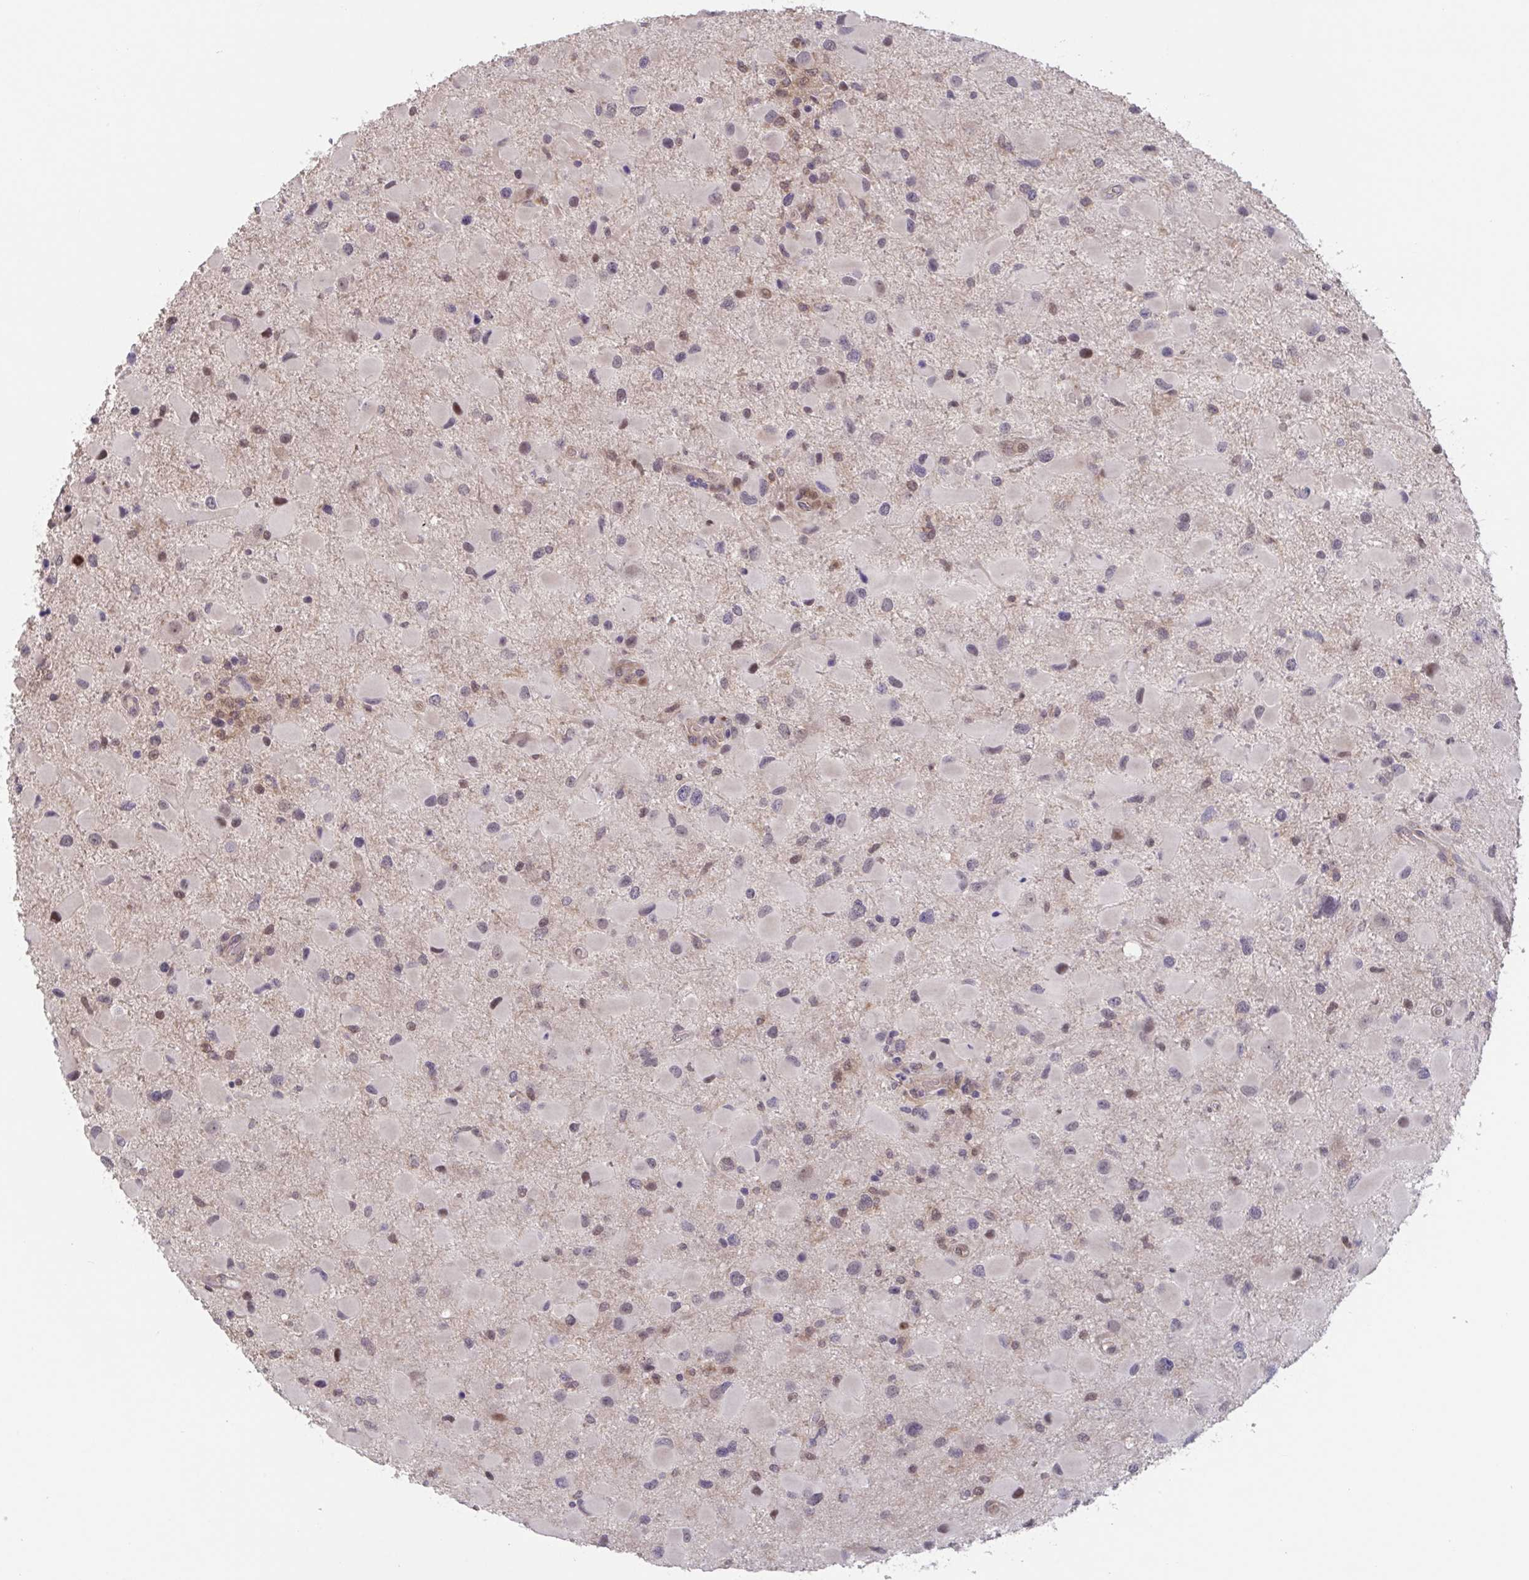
{"staining": {"intensity": "moderate", "quantity": "<25%", "location": "nuclear"}, "tissue": "glioma", "cell_type": "Tumor cells", "image_type": "cancer", "snomed": [{"axis": "morphology", "description": "Glioma, malignant, Low grade"}, {"axis": "topography", "description": "Brain"}], "caption": "Glioma stained with a protein marker exhibits moderate staining in tumor cells.", "gene": "RIOK1", "patient": {"sex": "female", "age": 32}}